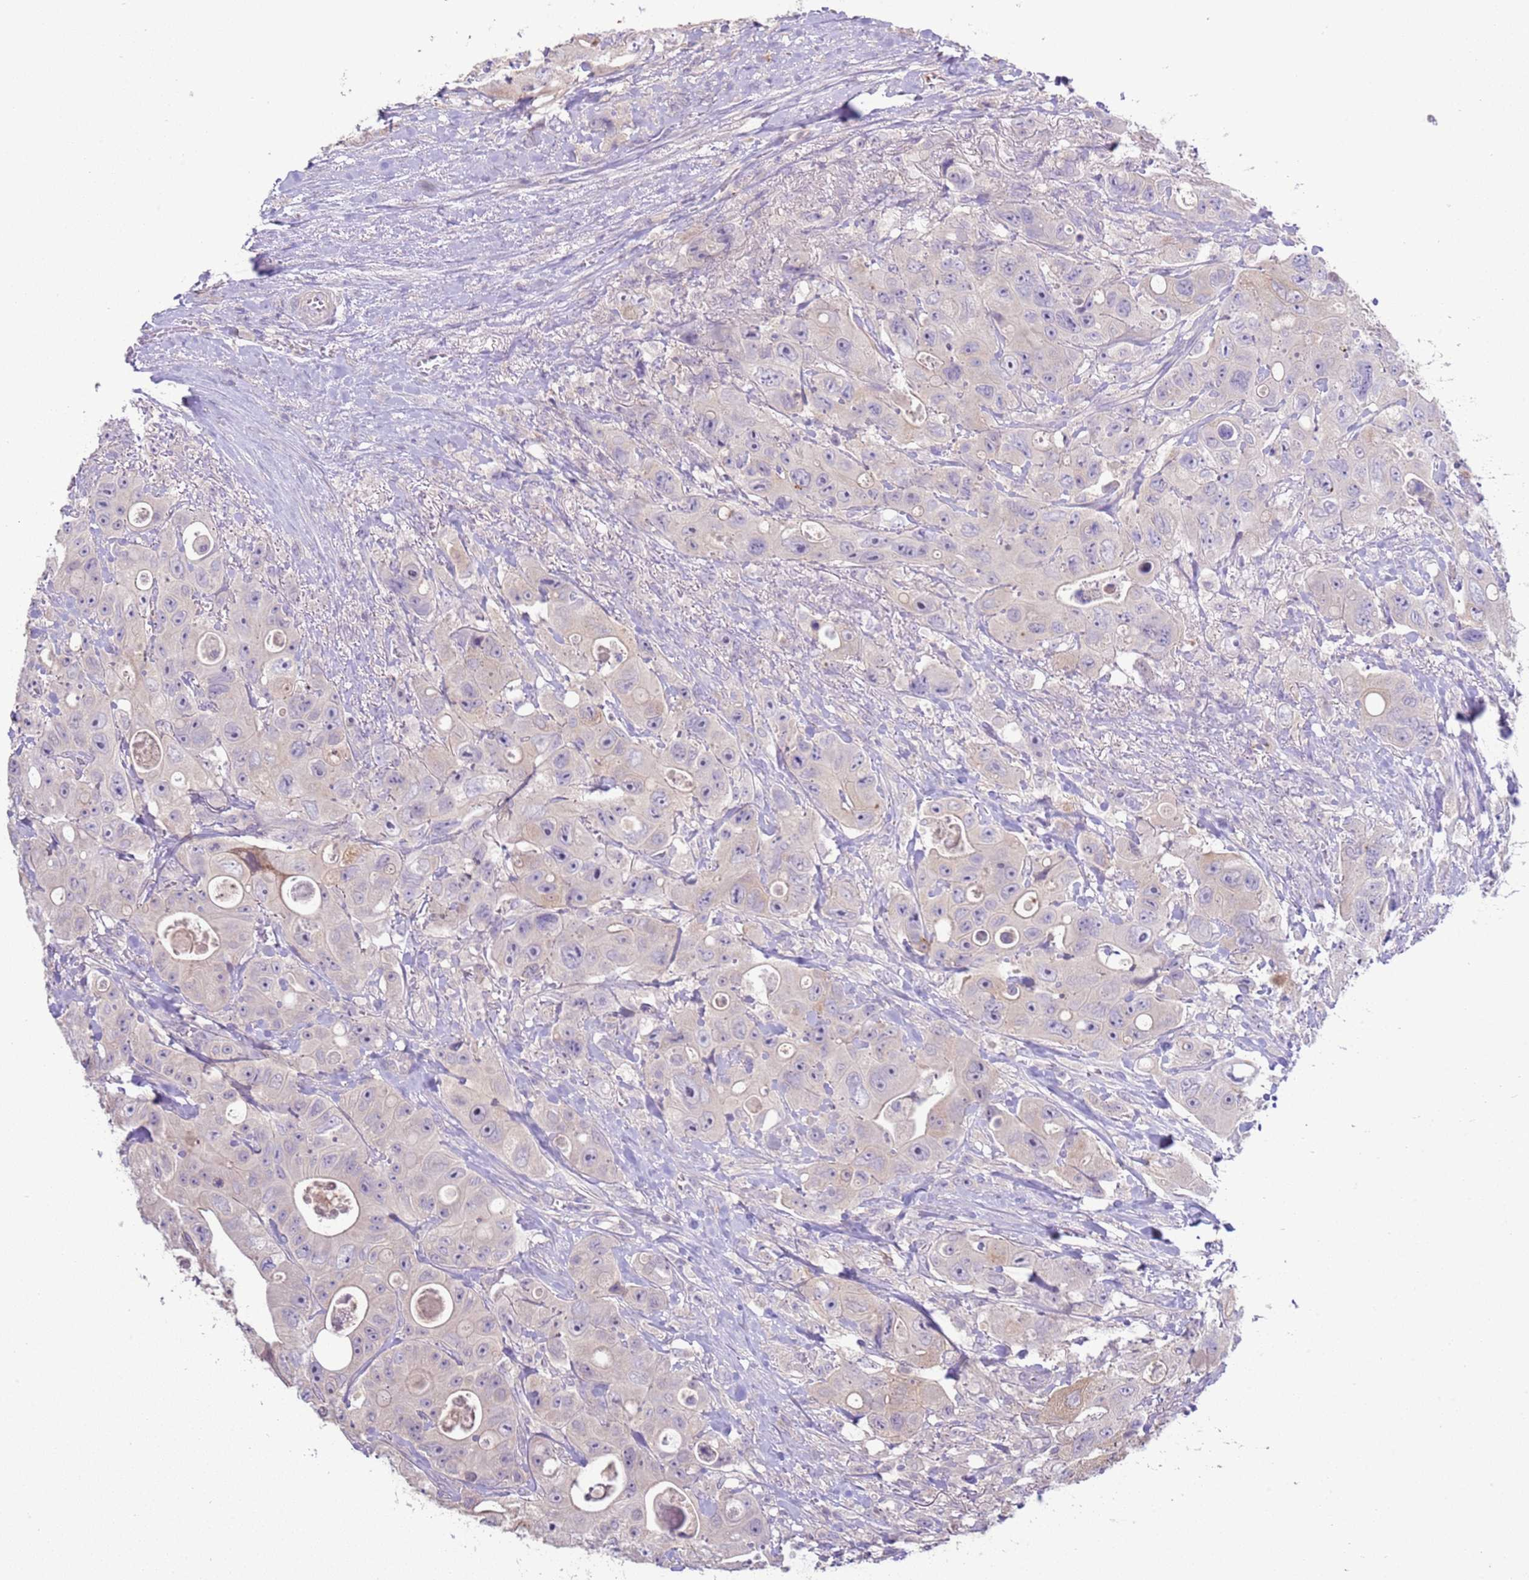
{"staining": {"intensity": "negative", "quantity": "none", "location": "none"}, "tissue": "colorectal cancer", "cell_type": "Tumor cells", "image_type": "cancer", "snomed": [{"axis": "morphology", "description": "Adenocarcinoma, NOS"}, {"axis": "topography", "description": "Colon"}], "caption": "Image shows no protein expression in tumor cells of colorectal cancer tissue.", "gene": "IL2RG", "patient": {"sex": "female", "age": 46}}